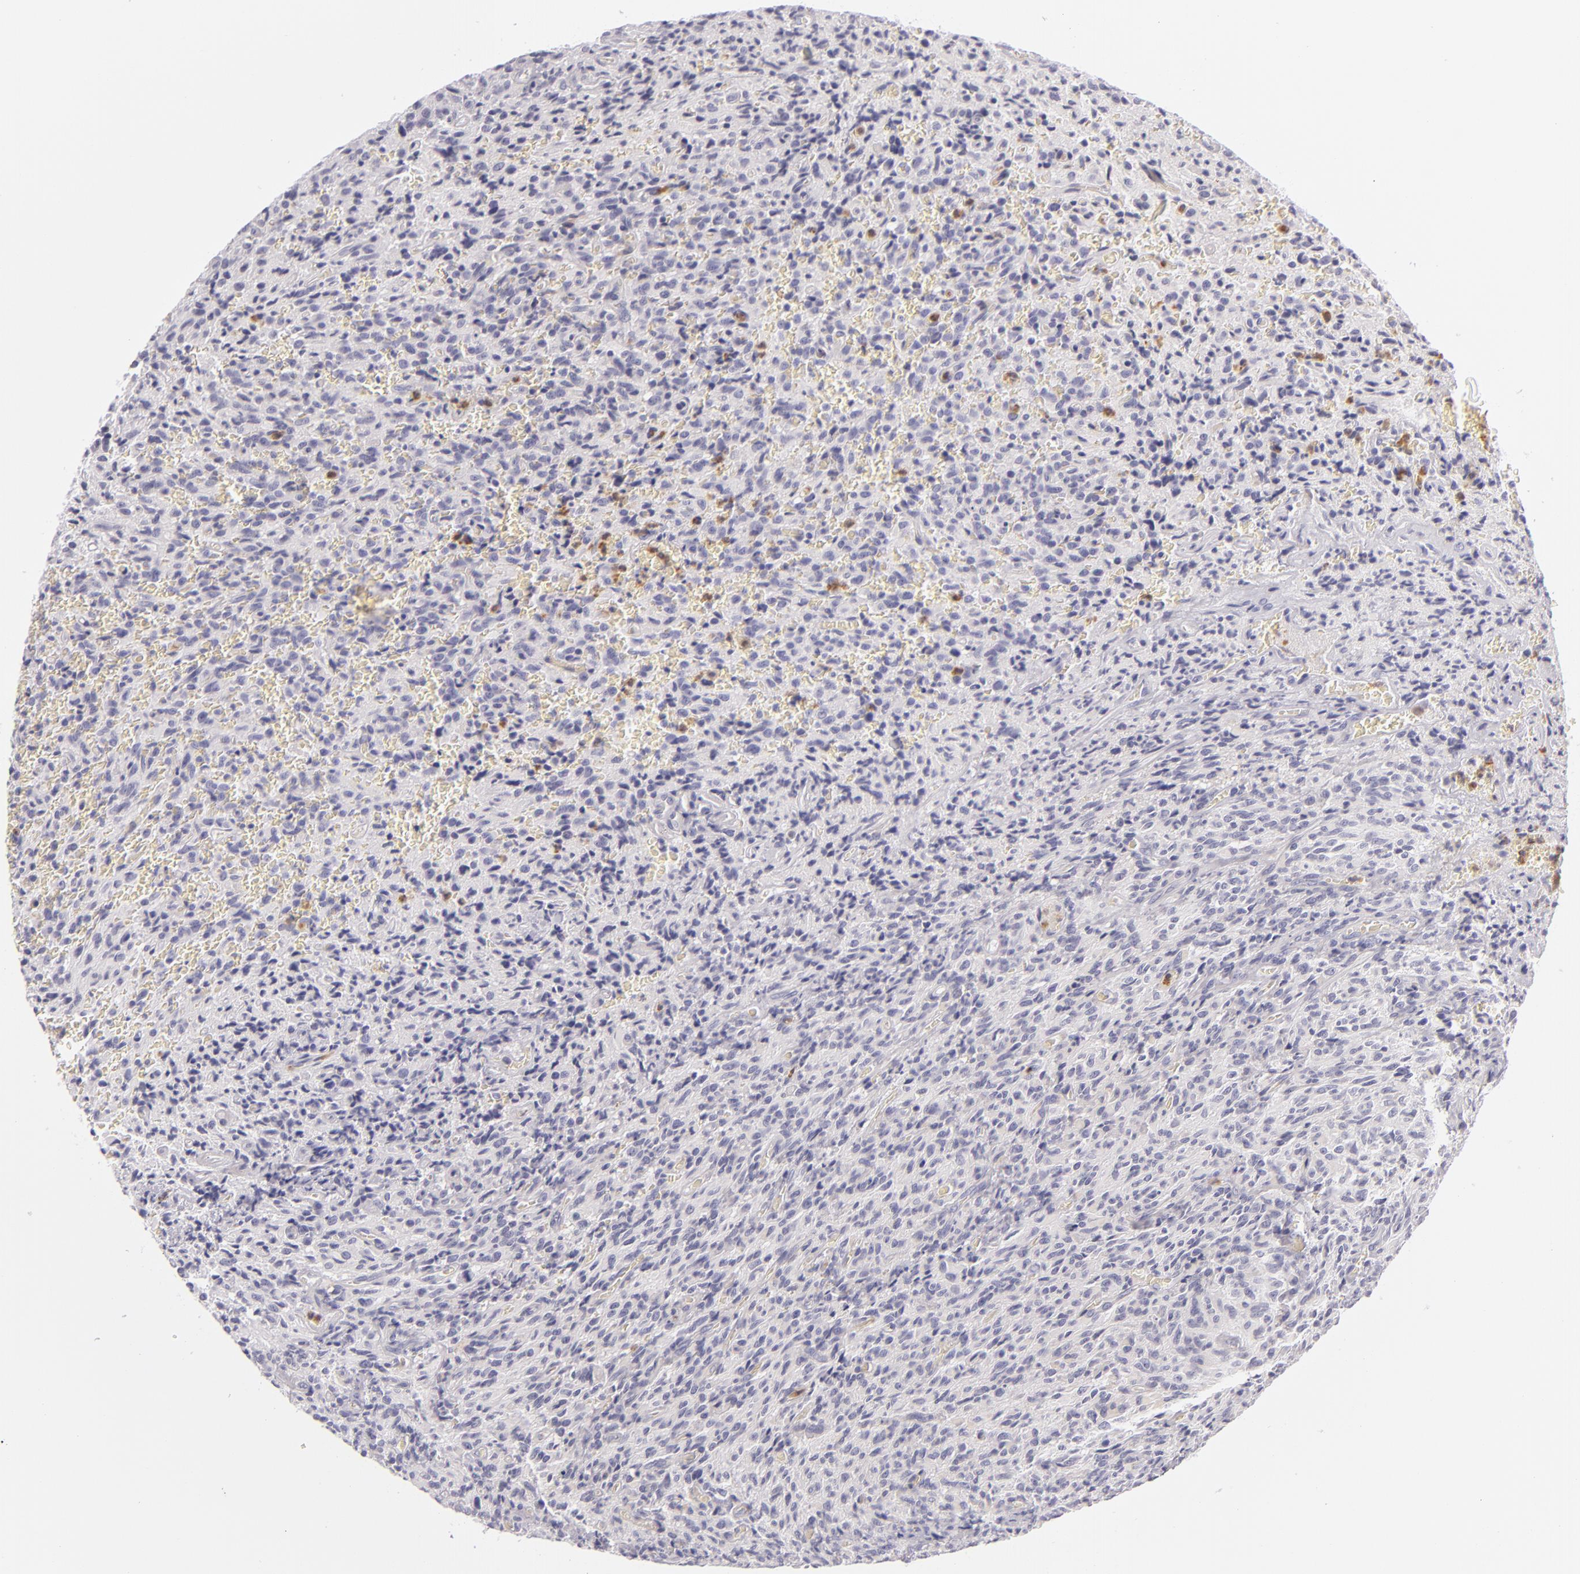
{"staining": {"intensity": "negative", "quantity": "none", "location": "none"}, "tissue": "glioma", "cell_type": "Tumor cells", "image_type": "cancer", "snomed": [{"axis": "morphology", "description": "Glioma, malignant, High grade"}, {"axis": "topography", "description": "Brain"}], "caption": "This is an IHC image of glioma. There is no staining in tumor cells.", "gene": "FAM181A", "patient": {"sex": "male", "age": 56}}